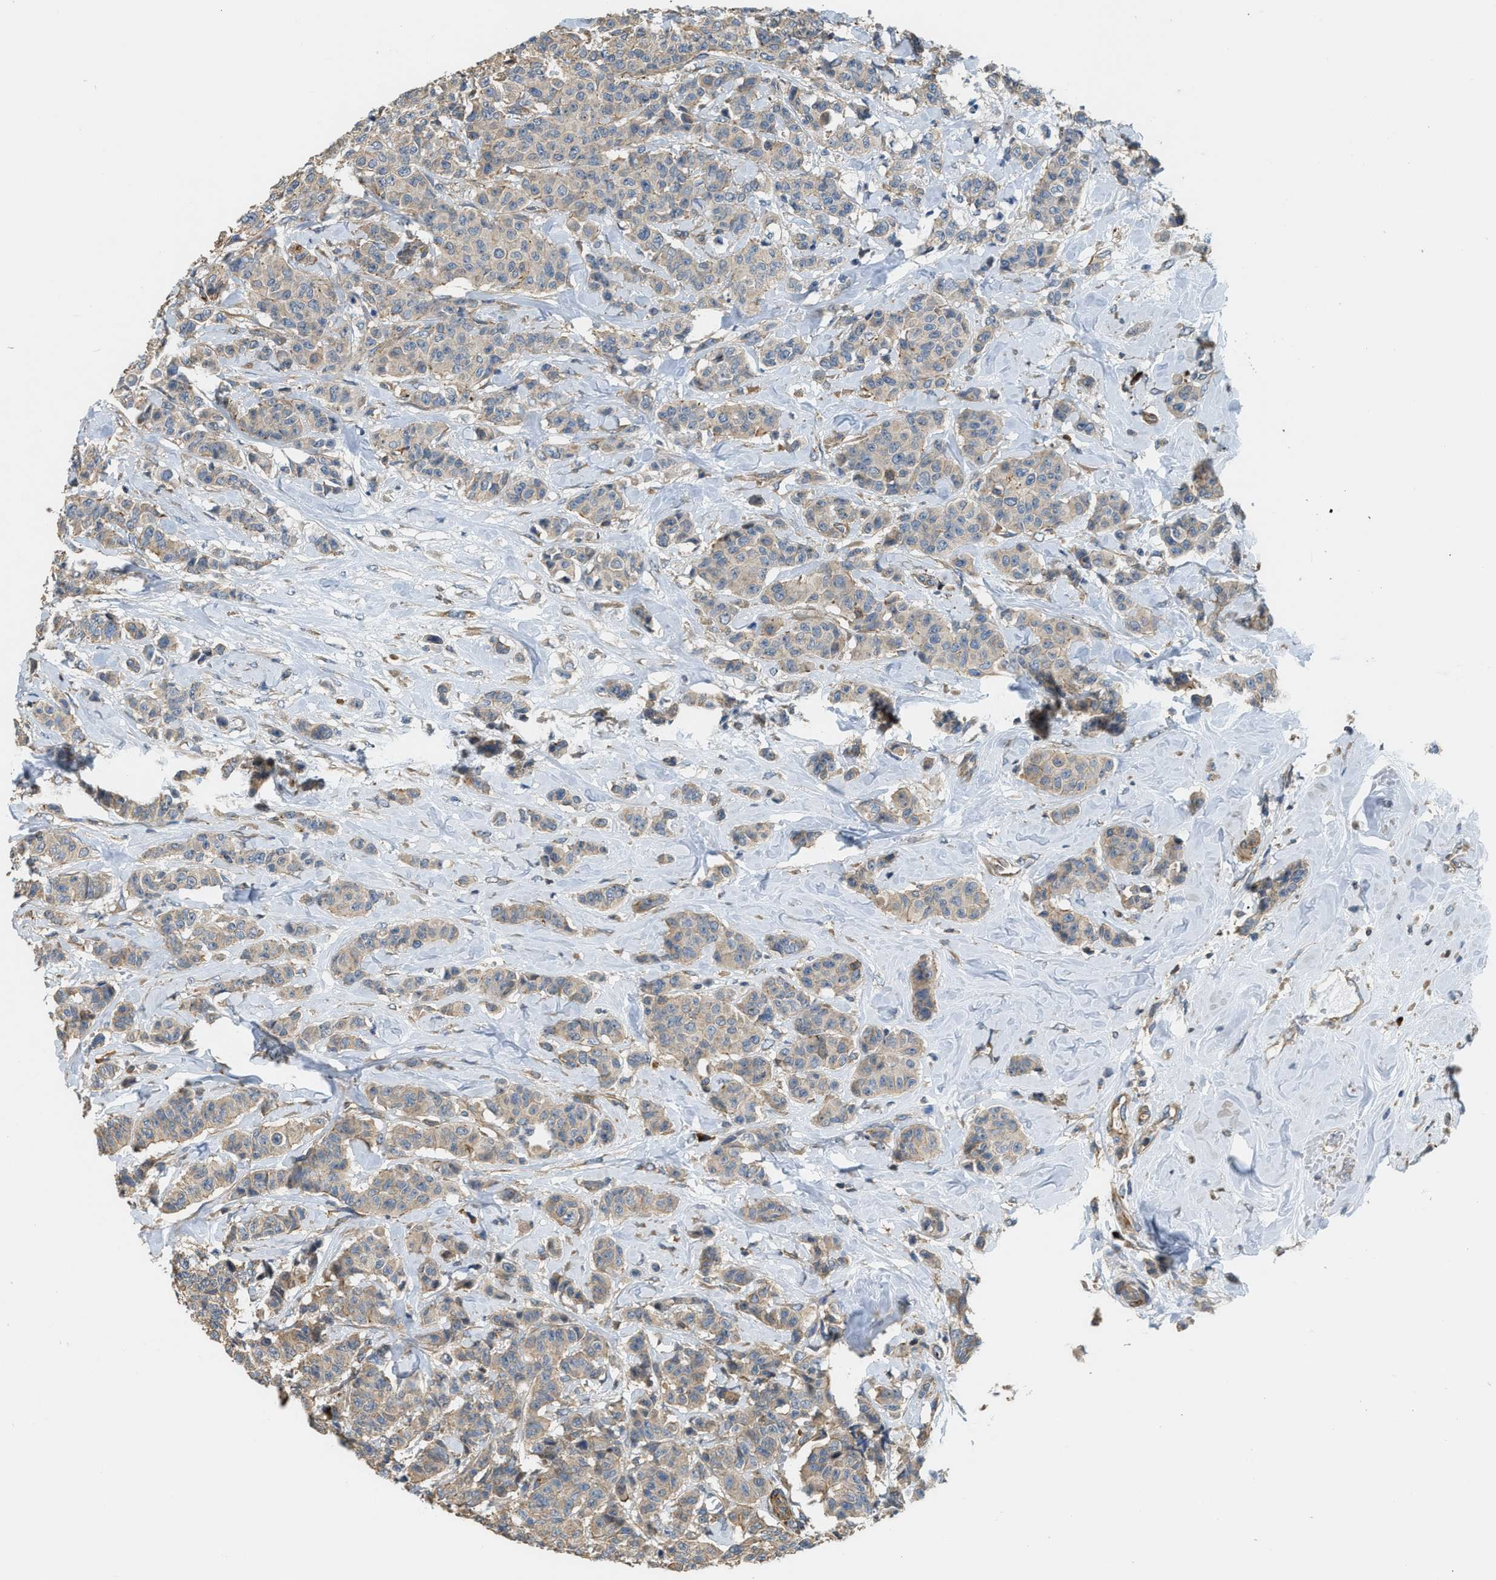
{"staining": {"intensity": "weak", "quantity": ">75%", "location": "cytoplasmic/membranous"}, "tissue": "breast cancer", "cell_type": "Tumor cells", "image_type": "cancer", "snomed": [{"axis": "morphology", "description": "Normal tissue, NOS"}, {"axis": "morphology", "description": "Duct carcinoma"}, {"axis": "topography", "description": "Breast"}], "caption": "Protein expression analysis of human breast cancer reveals weak cytoplasmic/membranous positivity in about >75% of tumor cells.", "gene": "BTN3A2", "patient": {"sex": "female", "age": 40}}